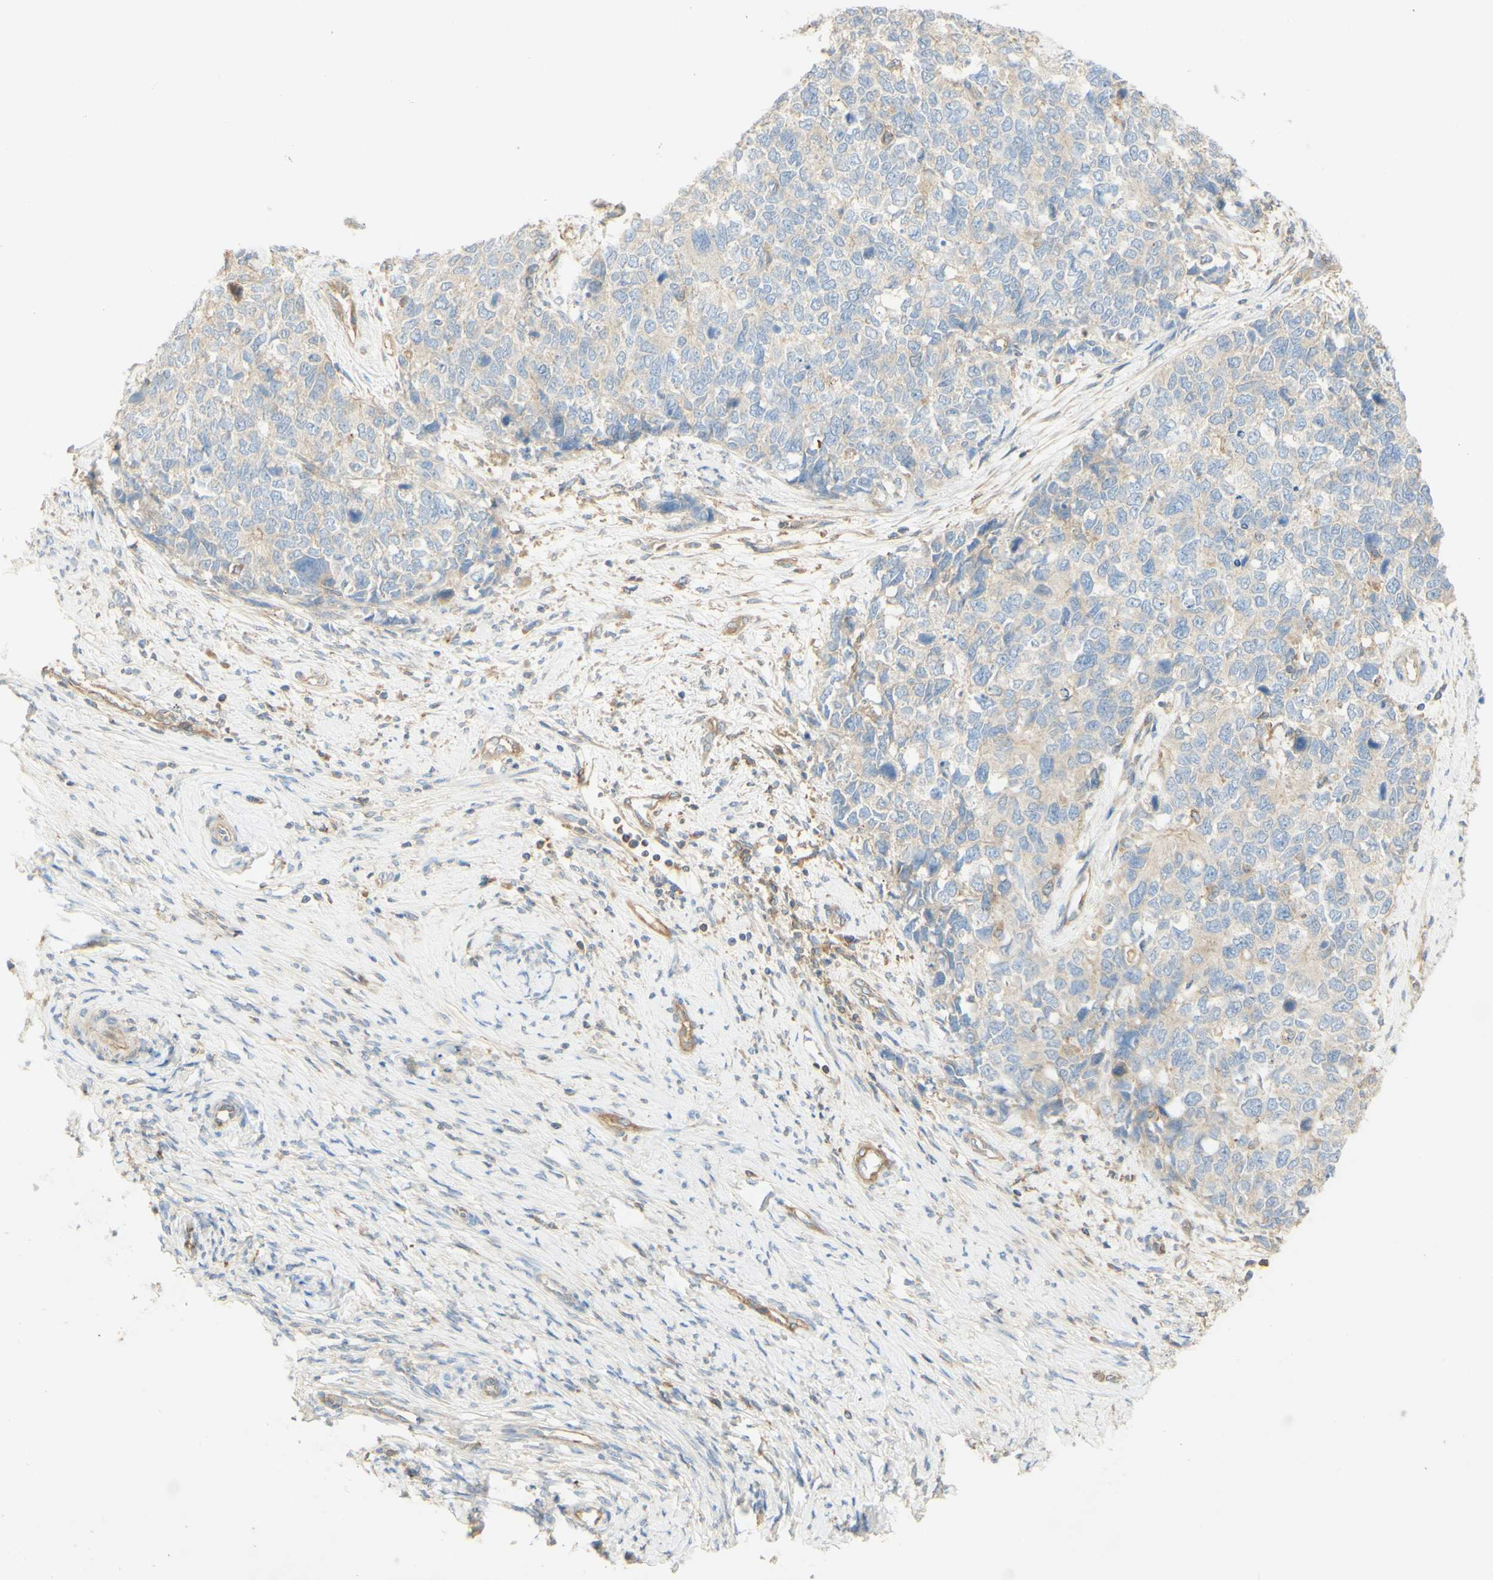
{"staining": {"intensity": "weak", "quantity": "25%-75%", "location": "cytoplasmic/membranous"}, "tissue": "cervical cancer", "cell_type": "Tumor cells", "image_type": "cancer", "snomed": [{"axis": "morphology", "description": "Squamous cell carcinoma, NOS"}, {"axis": "topography", "description": "Cervix"}], "caption": "Brown immunohistochemical staining in cervical cancer reveals weak cytoplasmic/membranous expression in approximately 25%-75% of tumor cells.", "gene": "IKBKG", "patient": {"sex": "female", "age": 63}}